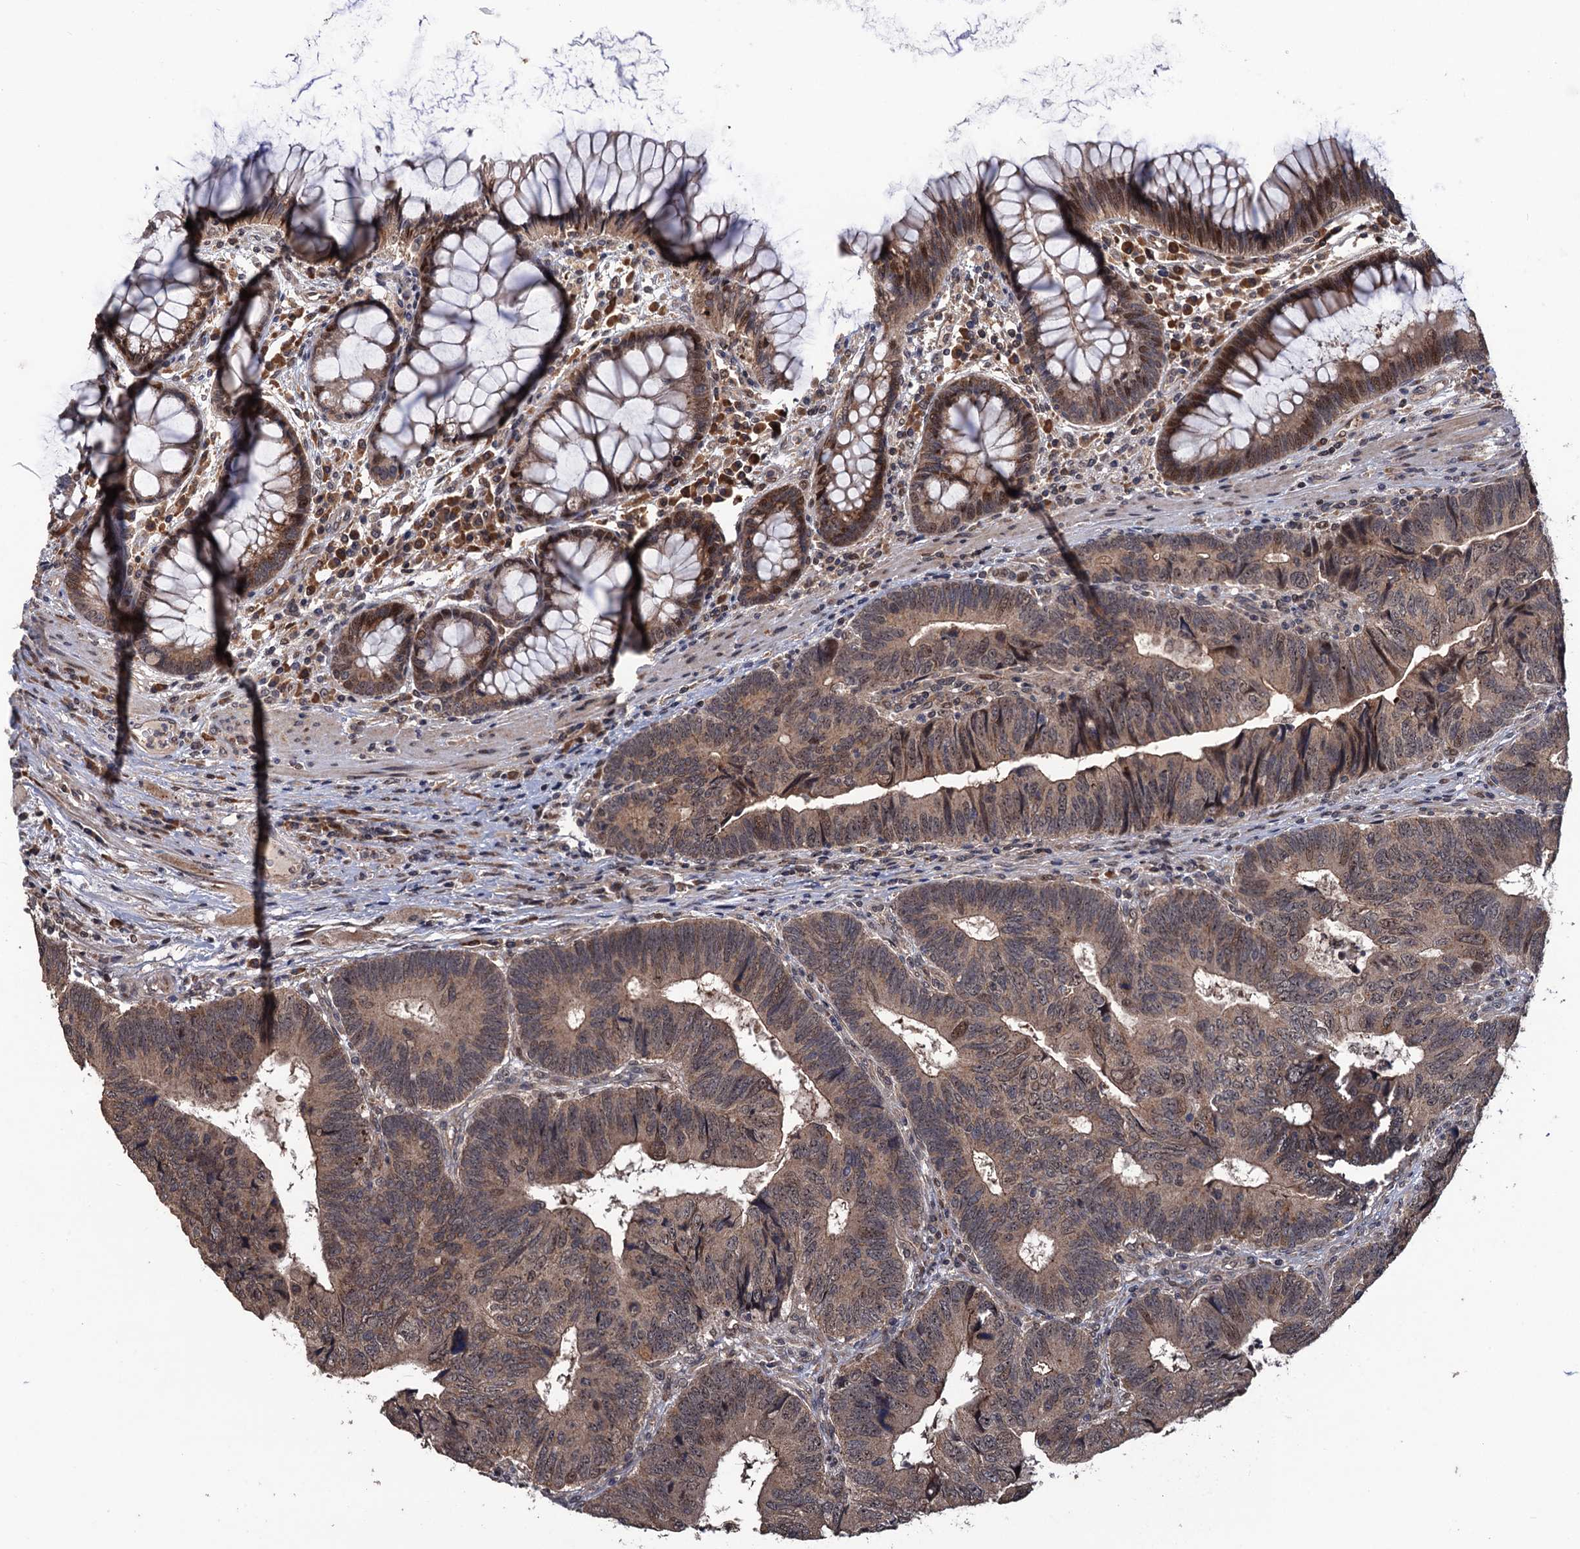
{"staining": {"intensity": "weak", "quantity": ">75%", "location": "cytoplasmic/membranous,nuclear"}, "tissue": "colorectal cancer", "cell_type": "Tumor cells", "image_type": "cancer", "snomed": [{"axis": "morphology", "description": "Adenocarcinoma, NOS"}, {"axis": "topography", "description": "Colon"}], "caption": "Protein staining by immunohistochemistry displays weak cytoplasmic/membranous and nuclear staining in about >75% of tumor cells in colorectal cancer.", "gene": "LRRC63", "patient": {"sex": "female", "age": 67}}